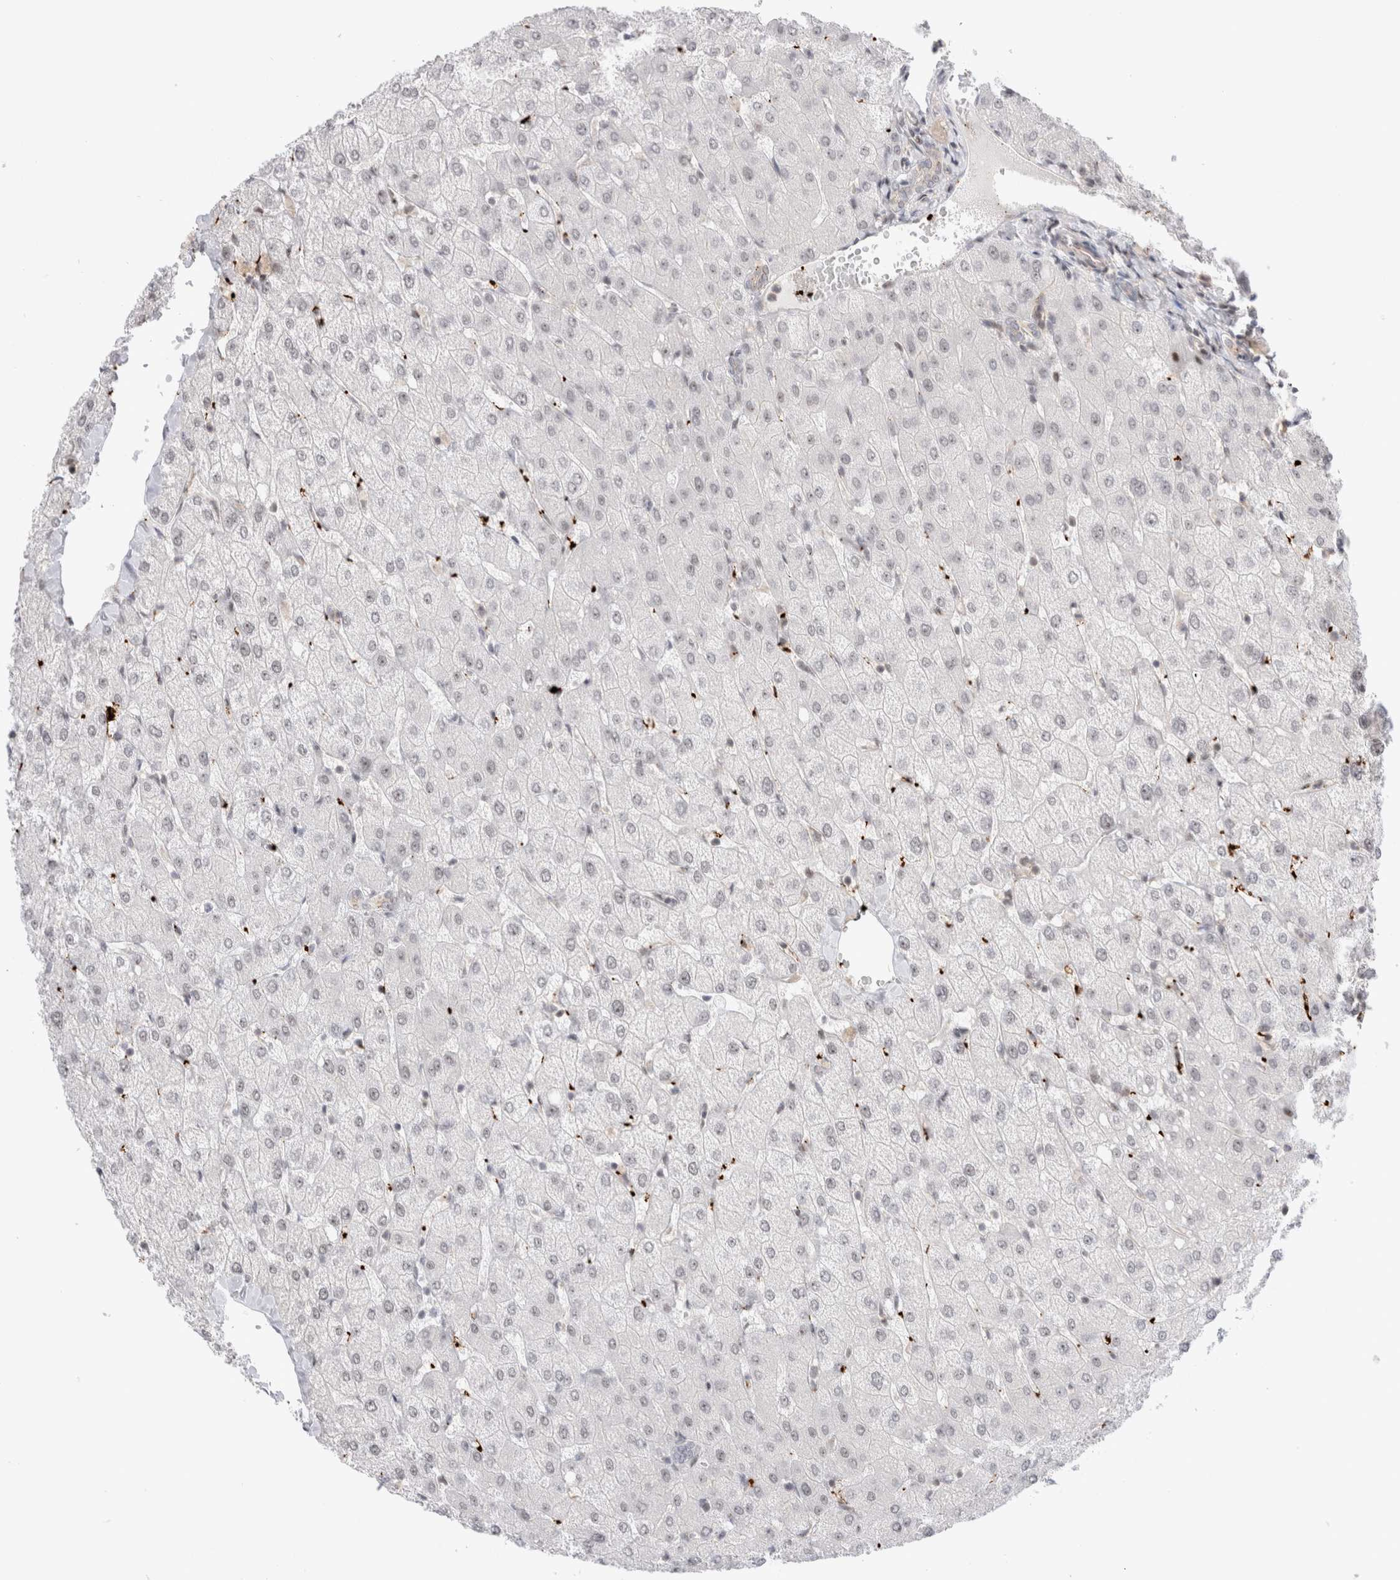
{"staining": {"intensity": "negative", "quantity": "none", "location": "none"}, "tissue": "liver", "cell_type": "Cholangiocytes", "image_type": "normal", "snomed": [{"axis": "morphology", "description": "Normal tissue, NOS"}, {"axis": "topography", "description": "Liver"}], "caption": "DAB (3,3'-diaminobenzidine) immunohistochemical staining of unremarkable liver shows no significant positivity in cholangiocytes.", "gene": "VPS28", "patient": {"sex": "female", "age": 54}}